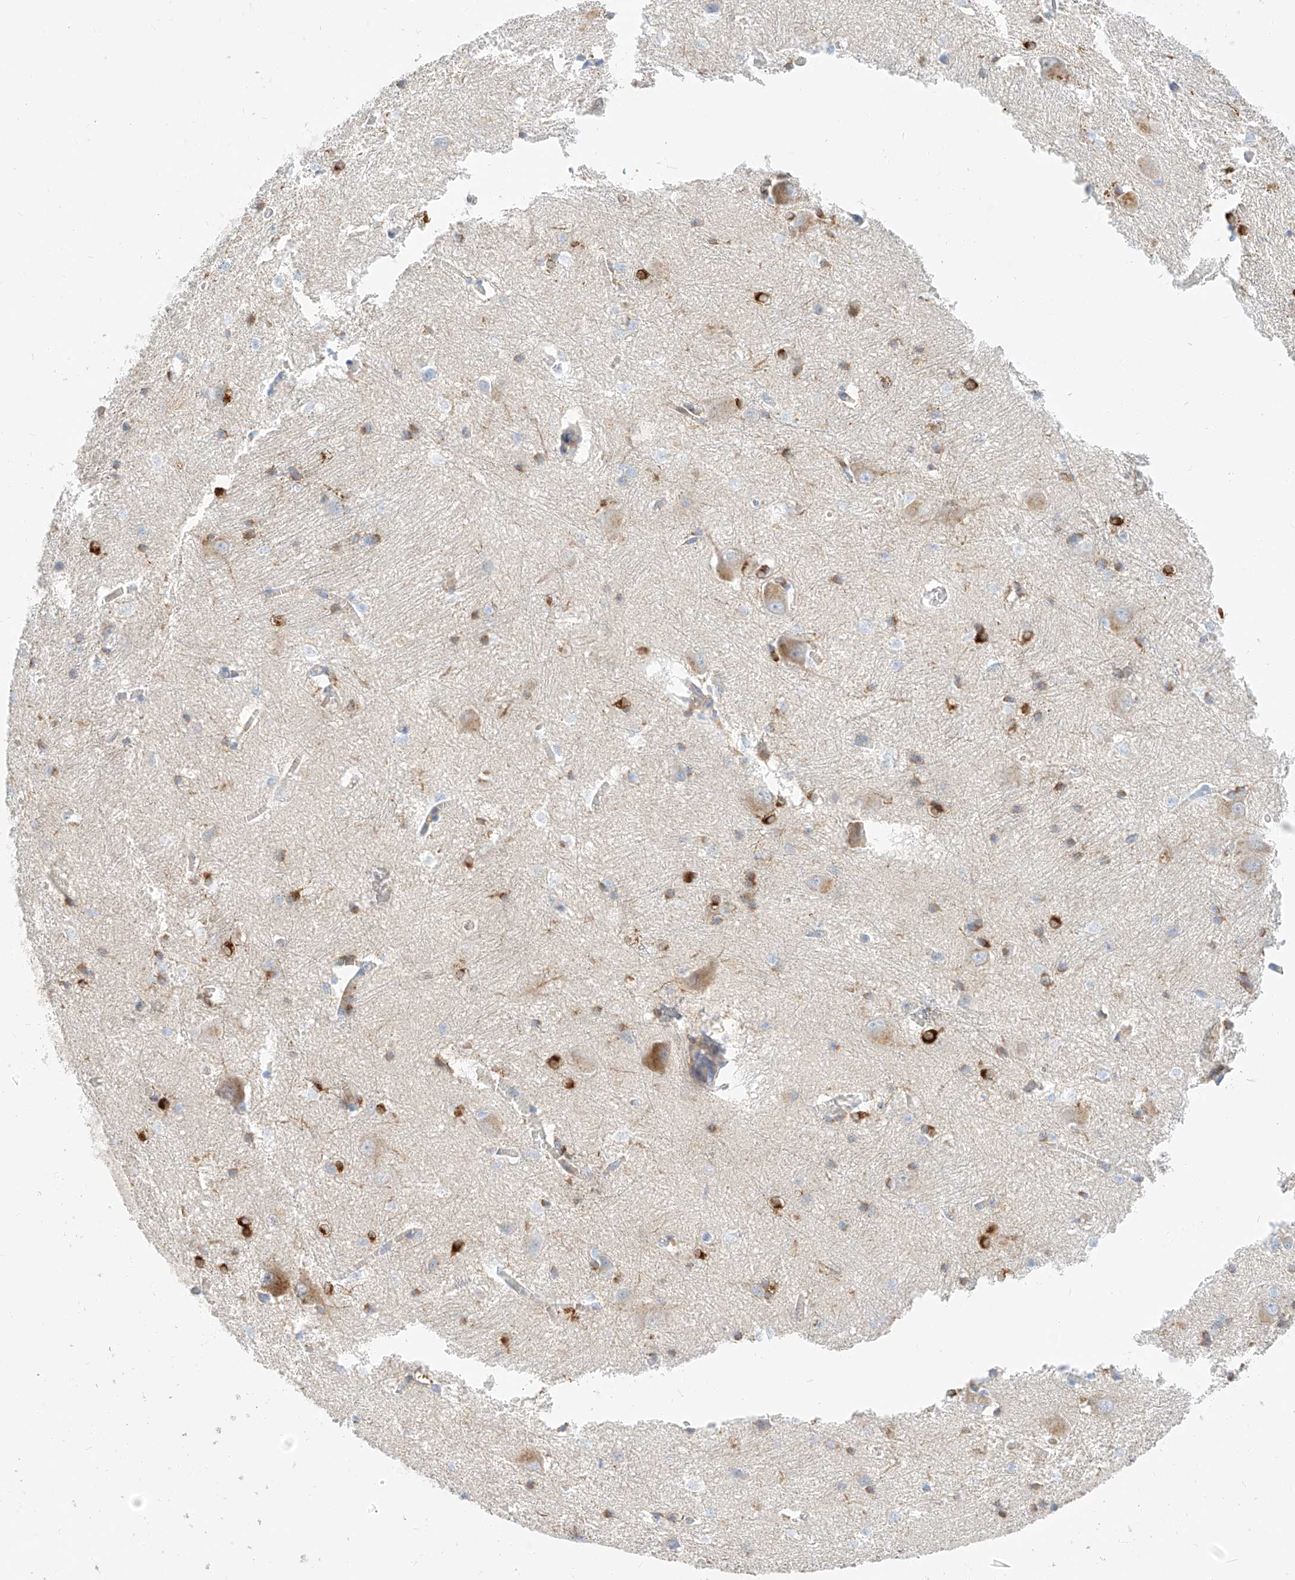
{"staining": {"intensity": "moderate", "quantity": ">75%", "location": "cytoplasmic/membranous"}, "tissue": "caudate", "cell_type": "Glial cells", "image_type": "normal", "snomed": [{"axis": "morphology", "description": "Normal tissue, NOS"}, {"axis": "topography", "description": "Lateral ventricle wall"}], "caption": "DAB immunohistochemical staining of normal human caudate reveals moderate cytoplasmic/membranous protein positivity in approximately >75% of glial cells.", "gene": "MAP7", "patient": {"sex": "male", "age": 37}}